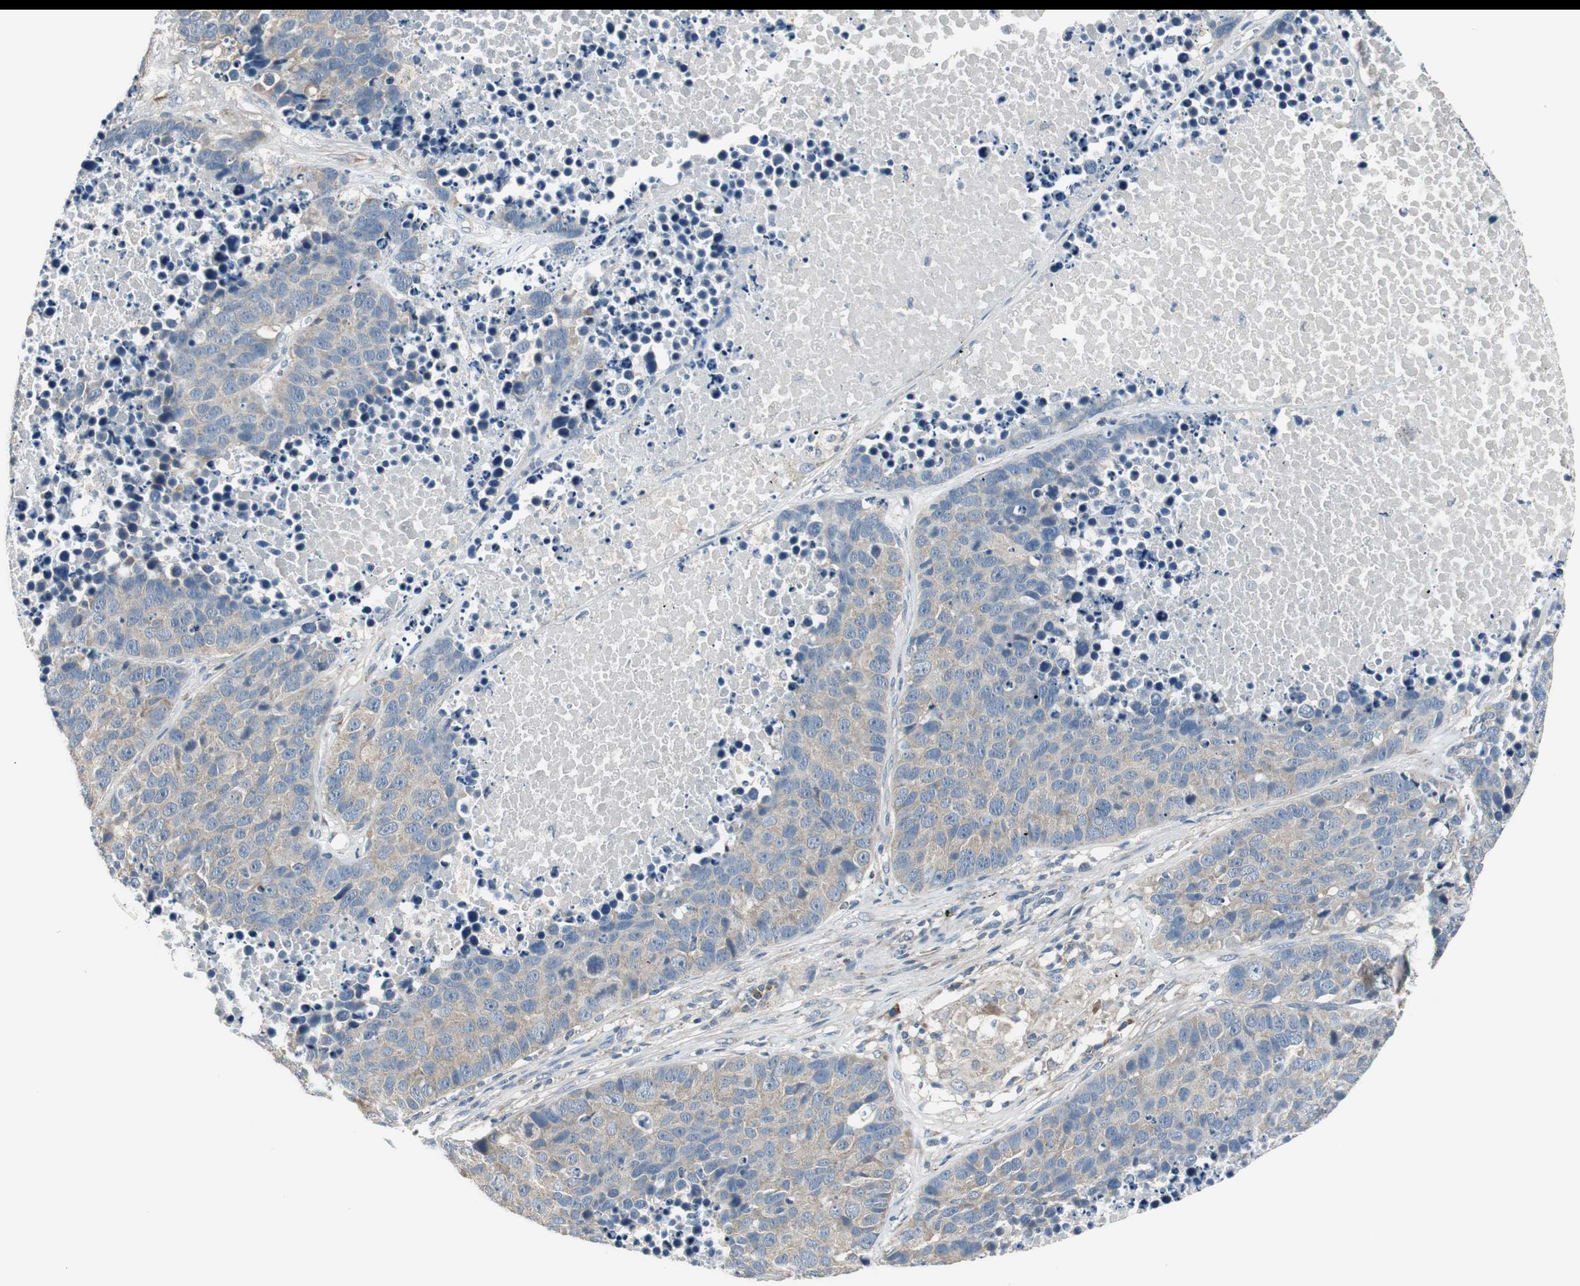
{"staining": {"intensity": "weak", "quantity": ">75%", "location": "cytoplasmic/membranous"}, "tissue": "carcinoid", "cell_type": "Tumor cells", "image_type": "cancer", "snomed": [{"axis": "morphology", "description": "Carcinoid, malignant, NOS"}, {"axis": "topography", "description": "Lung"}], "caption": "Malignant carcinoid stained for a protein (brown) displays weak cytoplasmic/membranous positive positivity in about >75% of tumor cells.", "gene": "MSTO1", "patient": {"sex": "male", "age": 60}}